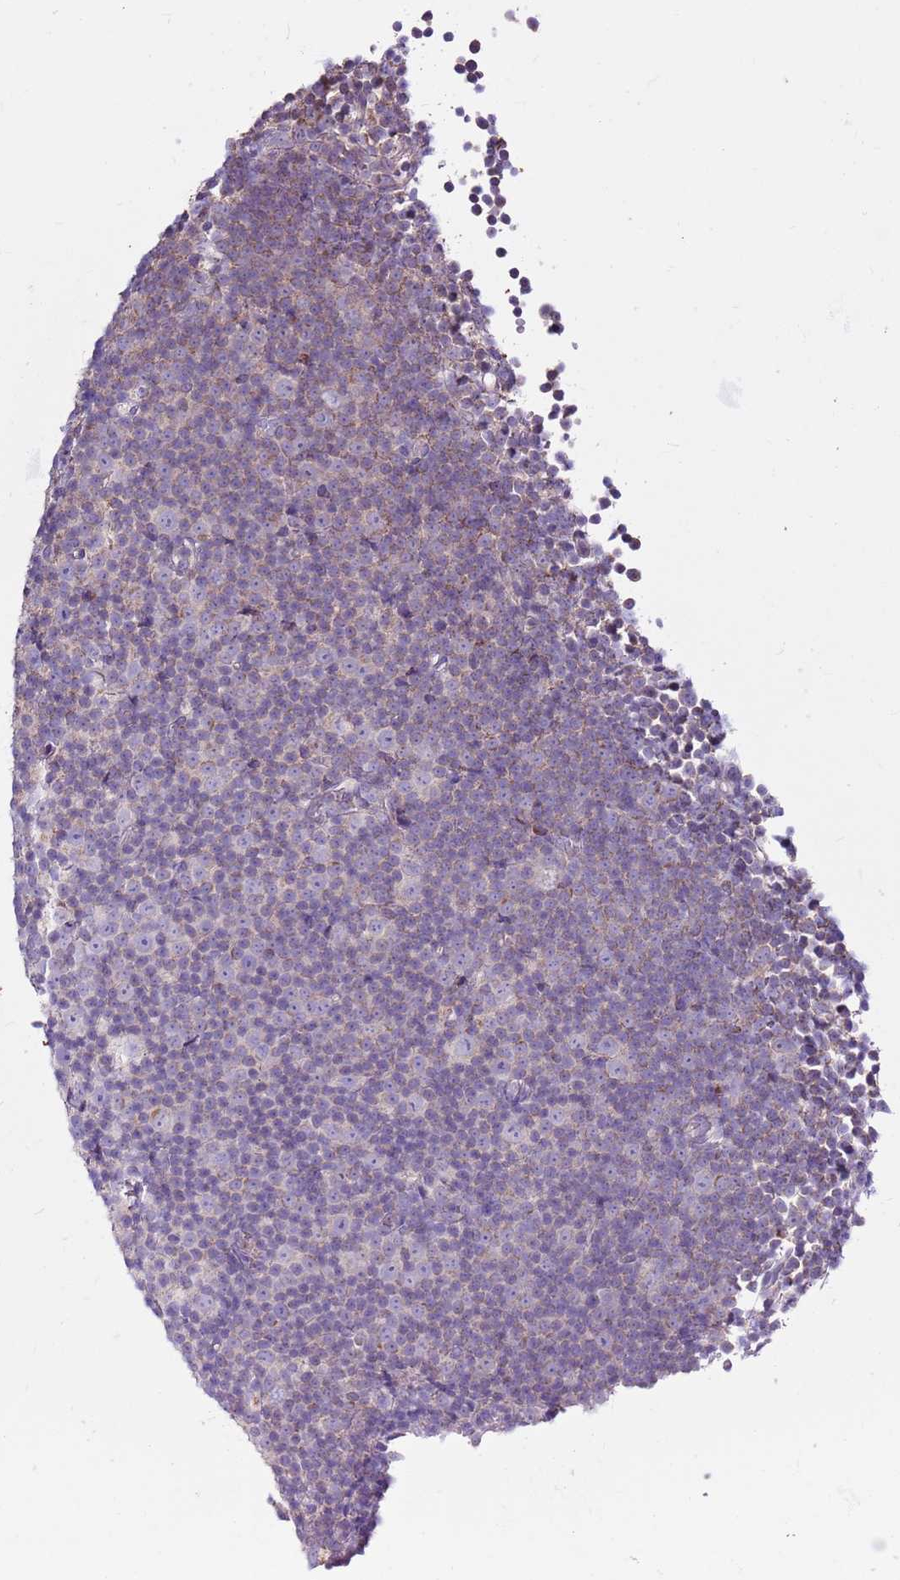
{"staining": {"intensity": "negative", "quantity": "none", "location": "none"}, "tissue": "lymphoma", "cell_type": "Tumor cells", "image_type": "cancer", "snomed": [{"axis": "morphology", "description": "Malignant lymphoma, non-Hodgkin's type, Low grade"}, {"axis": "topography", "description": "Lymph node"}], "caption": "An immunohistochemistry (IHC) histopathology image of lymphoma is shown. There is no staining in tumor cells of lymphoma. Nuclei are stained in blue.", "gene": "SMG1", "patient": {"sex": "female", "age": 67}}